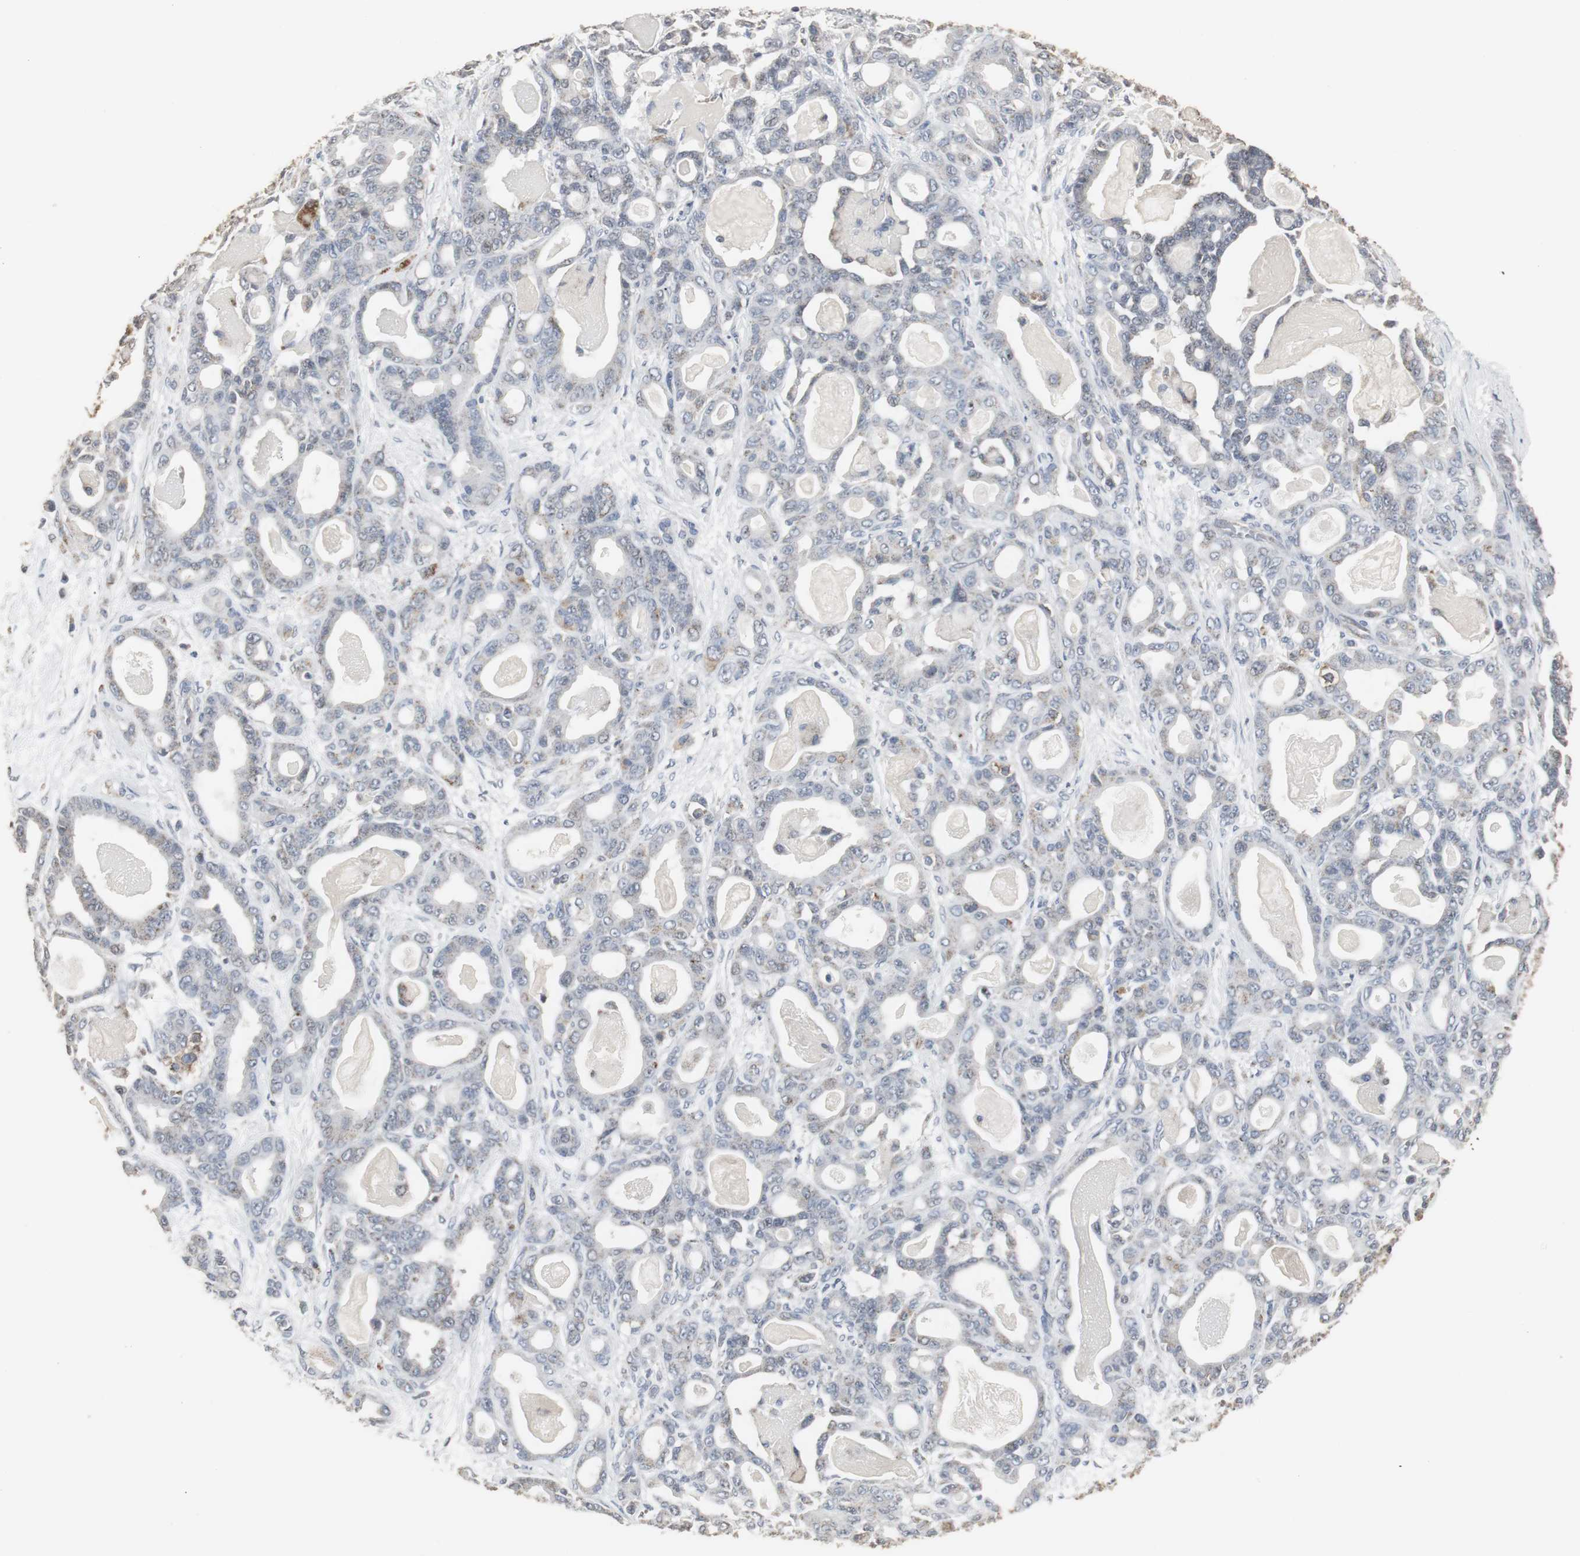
{"staining": {"intensity": "negative", "quantity": "none", "location": "none"}, "tissue": "pancreatic cancer", "cell_type": "Tumor cells", "image_type": "cancer", "snomed": [{"axis": "morphology", "description": "Adenocarcinoma, NOS"}, {"axis": "topography", "description": "Pancreas"}], "caption": "Pancreatic cancer stained for a protein using immunohistochemistry (IHC) displays no staining tumor cells.", "gene": "ACAA1", "patient": {"sex": "male", "age": 63}}